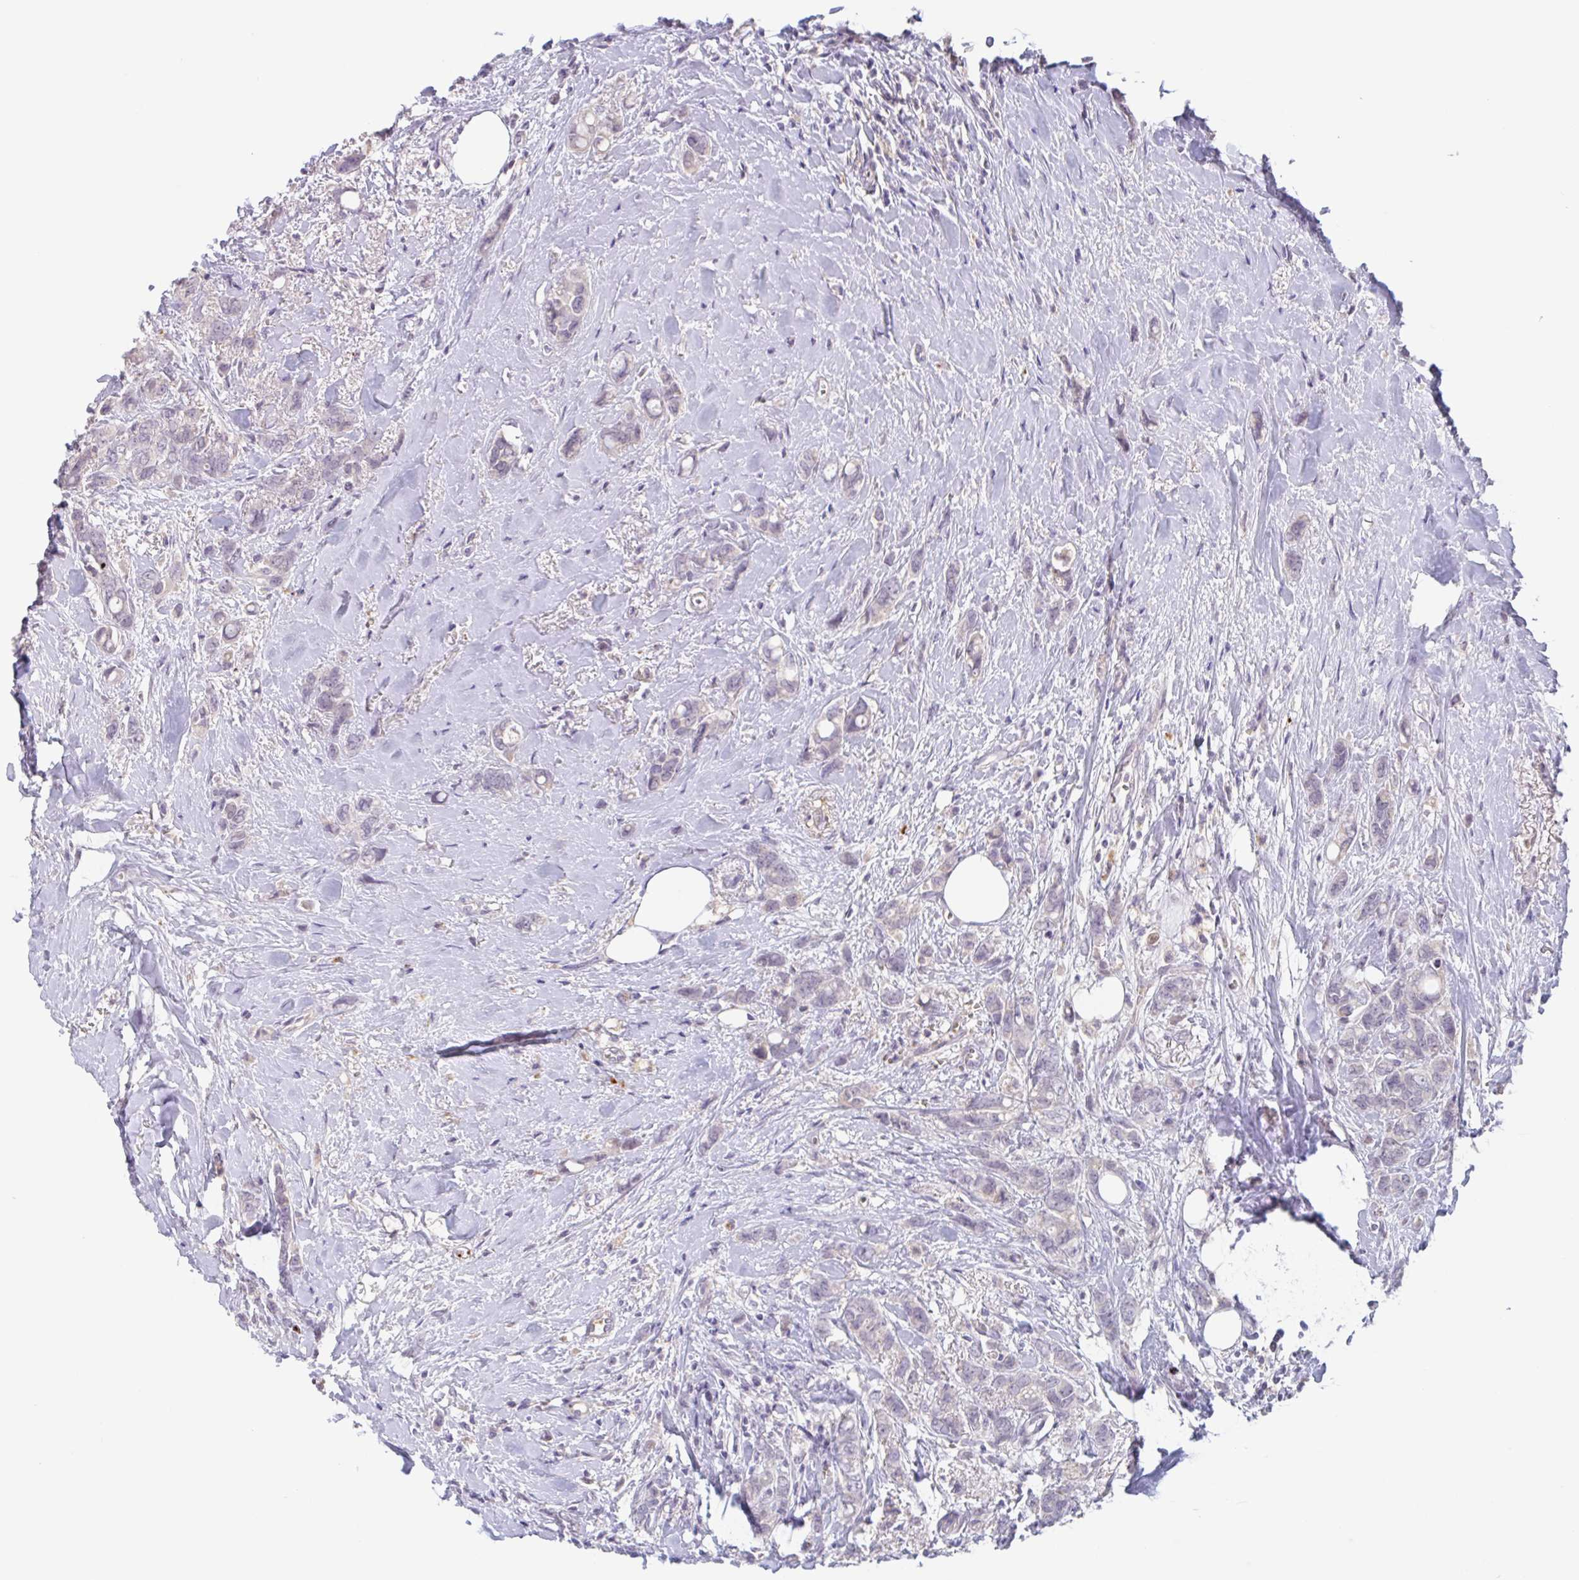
{"staining": {"intensity": "negative", "quantity": "none", "location": "none"}, "tissue": "breast cancer", "cell_type": "Tumor cells", "image_type": "cancer", "snomed": [{"axis": "morphology", "description": "Lobular carcinoma"}, {"axis": "topography", "description": "Breast"}], "caption": "The image shows no significant positivity in tumor cells of breast cancer (lobular carcinoma).", "gene": "RHAG", "patient": {"sex": "female", "age": 91}}